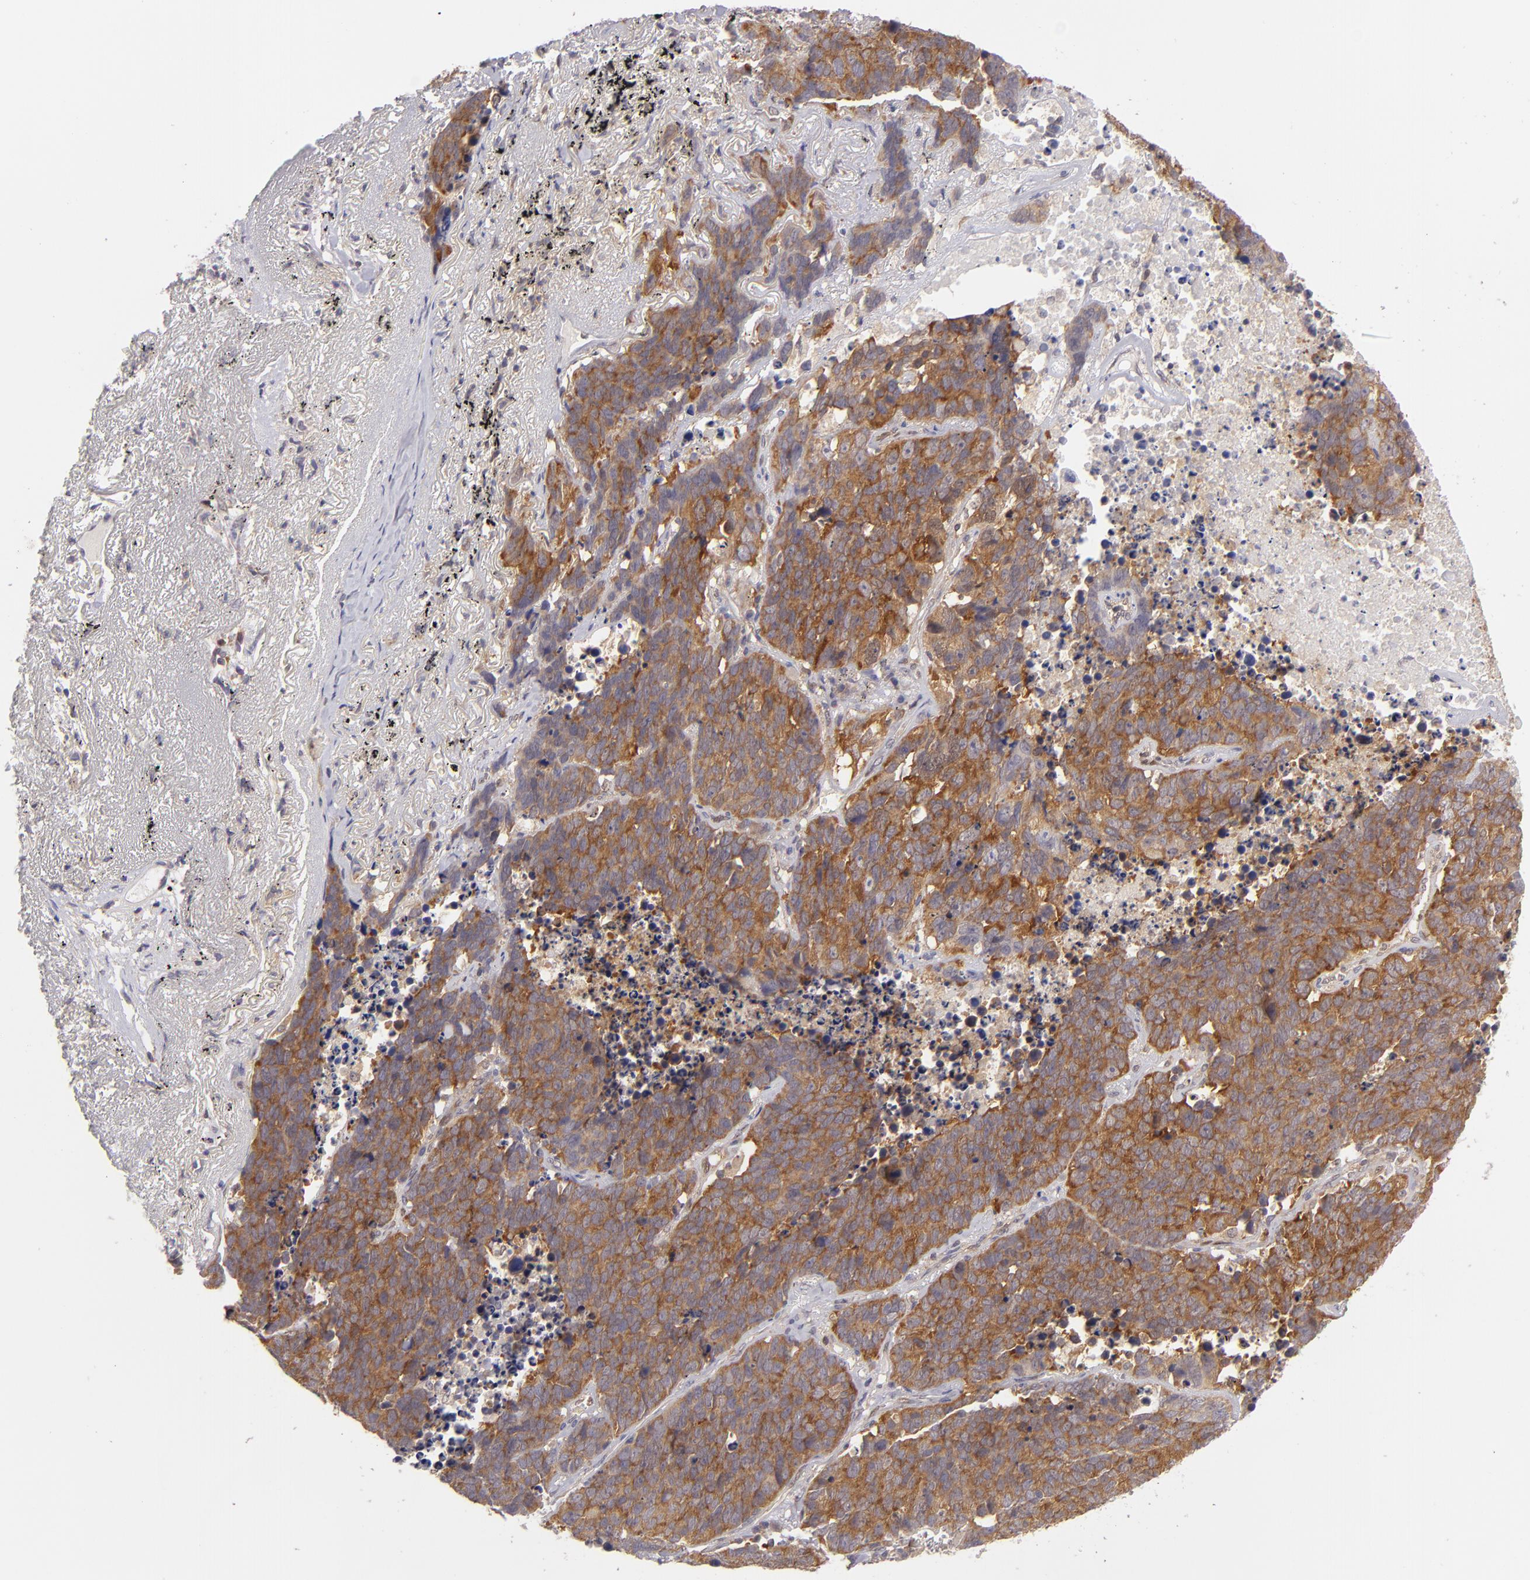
{"staining": {"intensity": "moderate", "quantity": ">75%", "location": "cytoplasmic/membranous"}, "tissue": "lung cancer", "cell_type": "Tumor cells", "image_type": "cancer", "snomed": [{"axis": "morphology", "description": "Carcinoid, malignant, NOS"}, {"axis": "topography", "description": "Lung"}], "caption": "The image shows staining of lung cancer (malignant carcinoid), revealing moderate cytoplasmic/membranous protein staining (brown color) within tumor cells.", "gene": "PTPN13", "patient": {"sex": "male", "age": 60}}